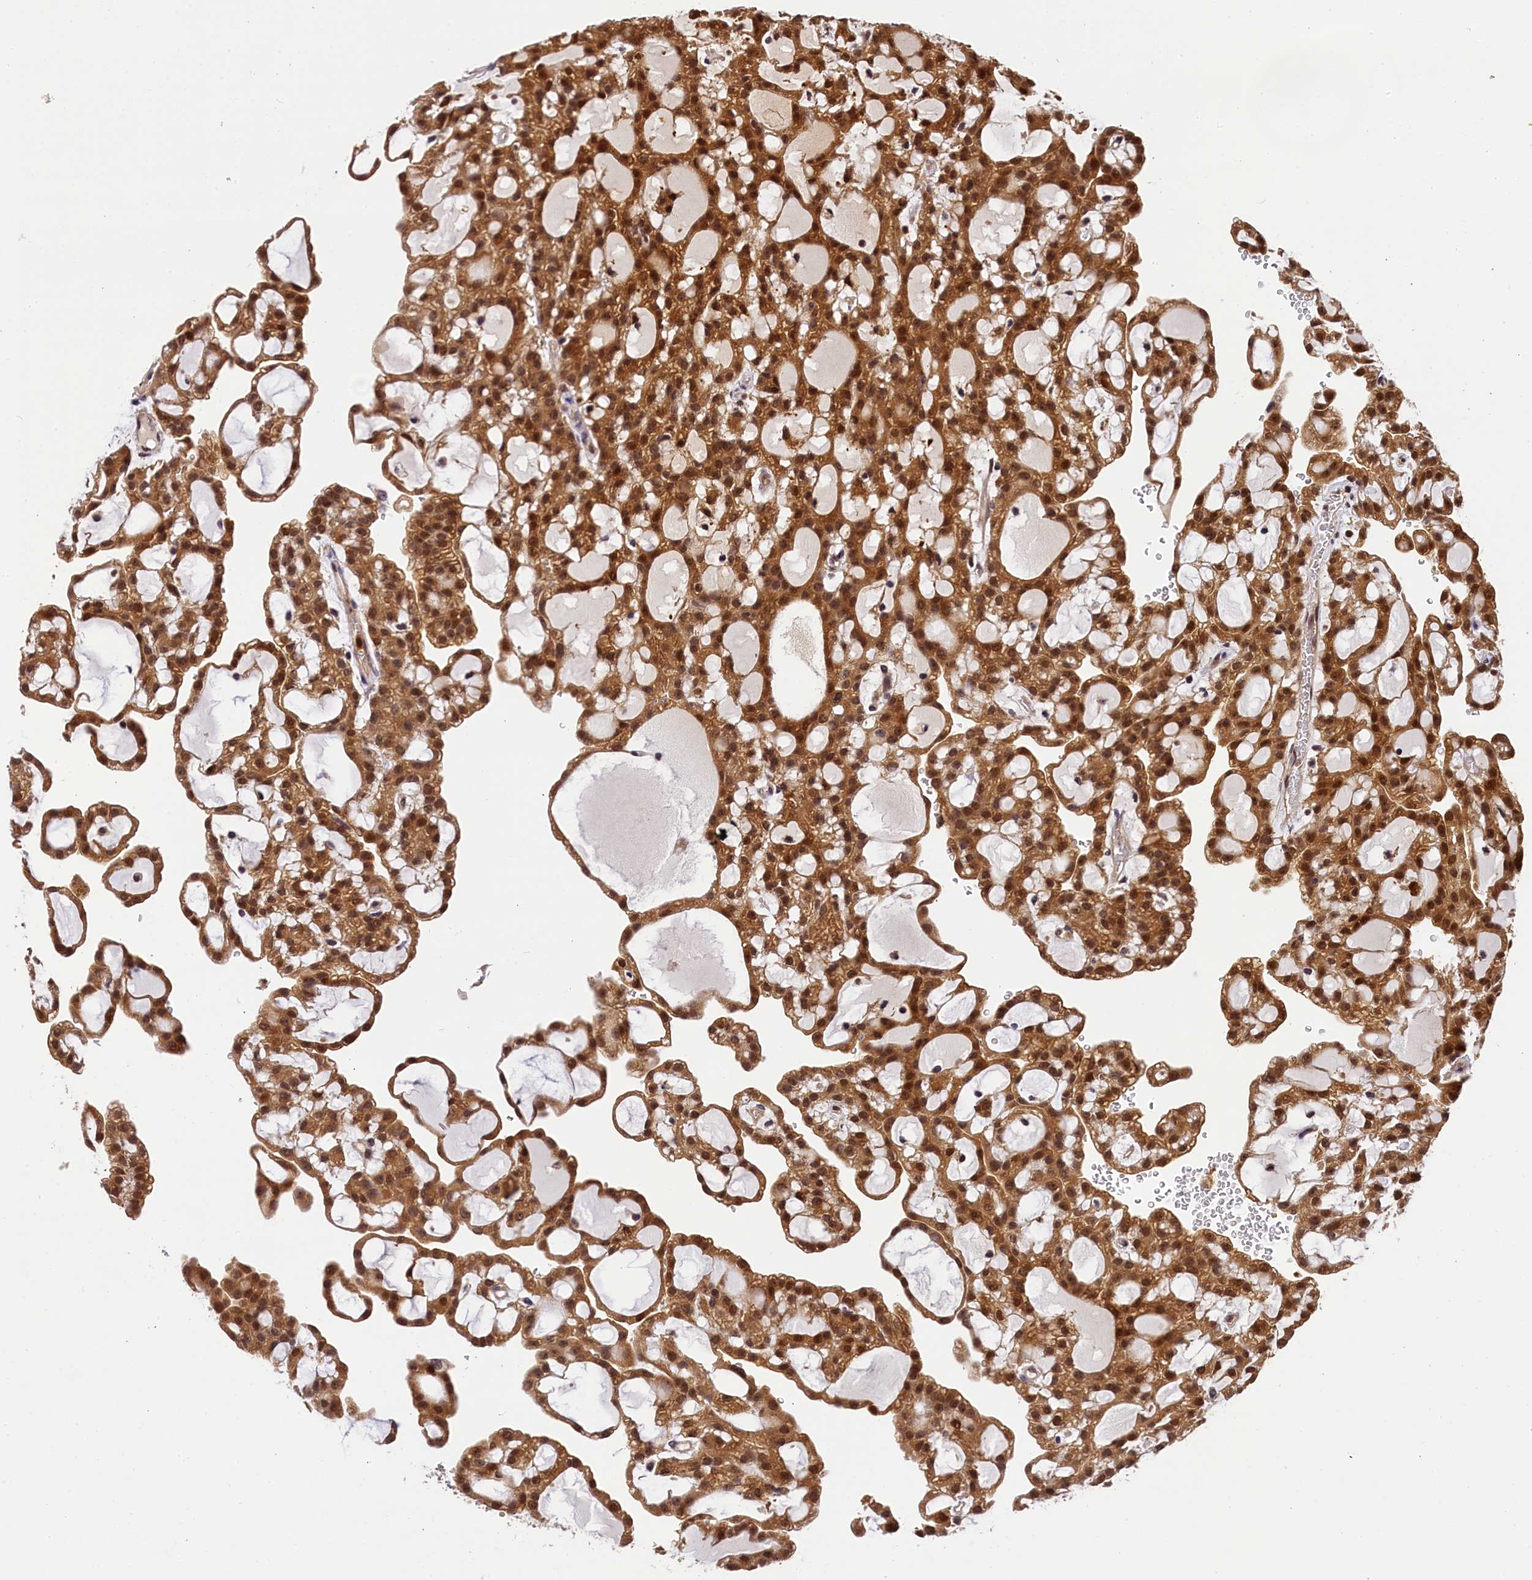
{"staining": {"intensity": "strong", "quantity": ">75%", "location": "cytoplasmic/membranous,nuclear"}, "tissue": "renal cancer", "cell_type": "Tumor cells", "image_type": "cancer", "snomed": [{"axis": "morphology", "description": "Adenocarcinoma, NOS"}, {"axis": "topography", "description": "Kidney"}], "caption": "Strong cytoplasmic/membranous and nuclear protein positivity is present in about >75% of tumor cells in renal cancer.", "gene": "EIF6", "patient": {"sex": "male", "age": 63}}